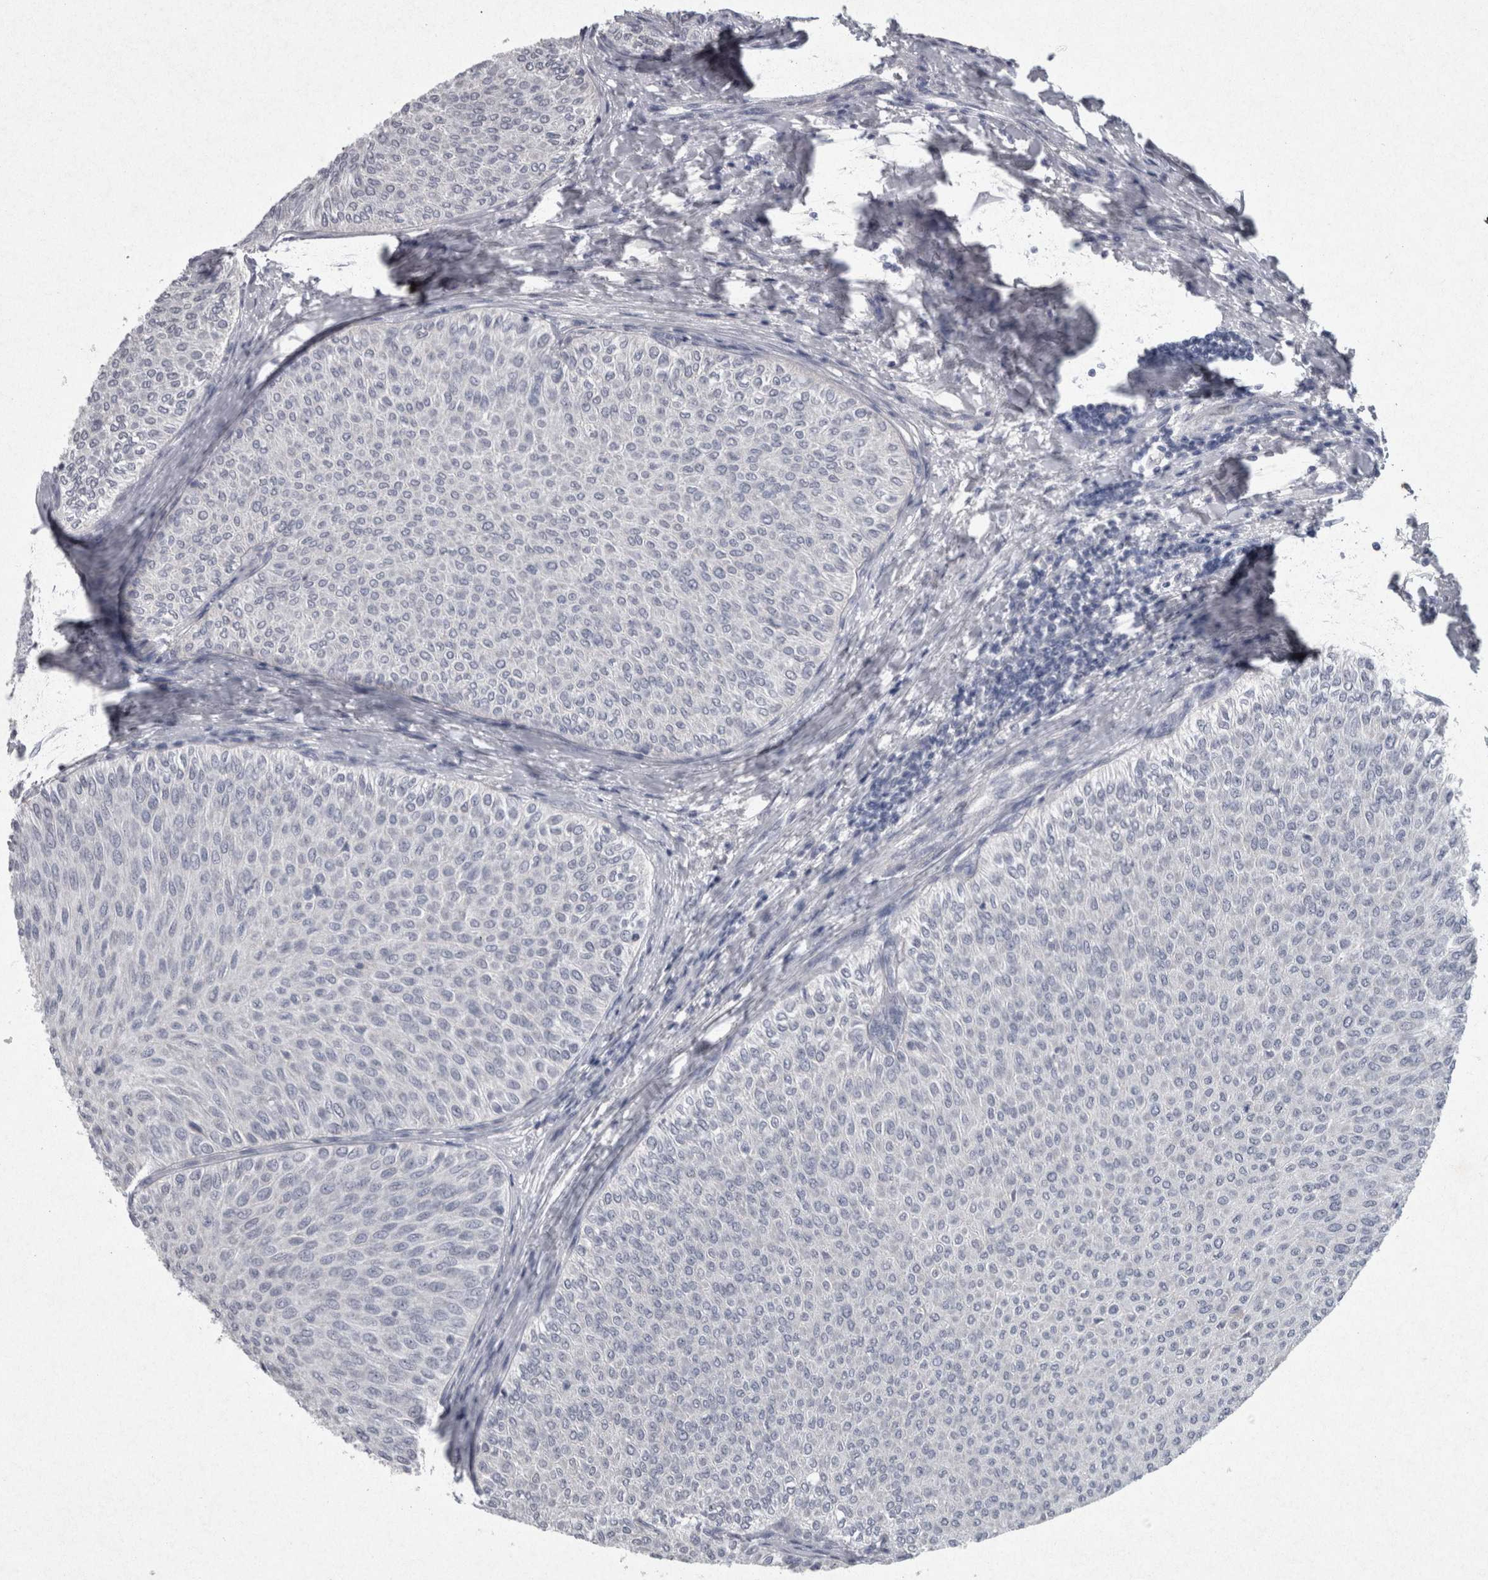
{"staining": {"intensity": "negative", "quantity": "none", "location": "none"}, "tissue": "urothelial cancer", "cell_type": "Tumor cells", "image_type": "cancer", "snomed": [{"axis": "morphology", "description": "Urothelial carcinoma, Low grade"}, {"axis": "topography", "description": "Urinary bladder"}], "caption": "Immunohistochemistry (IHC) image of neoplastic tissue: urothelial cancer stained with DAB shows no significant protein positivity in tumor cells.", "gene": "PDX1", "patient": {"sex": "male", "age": 78}}